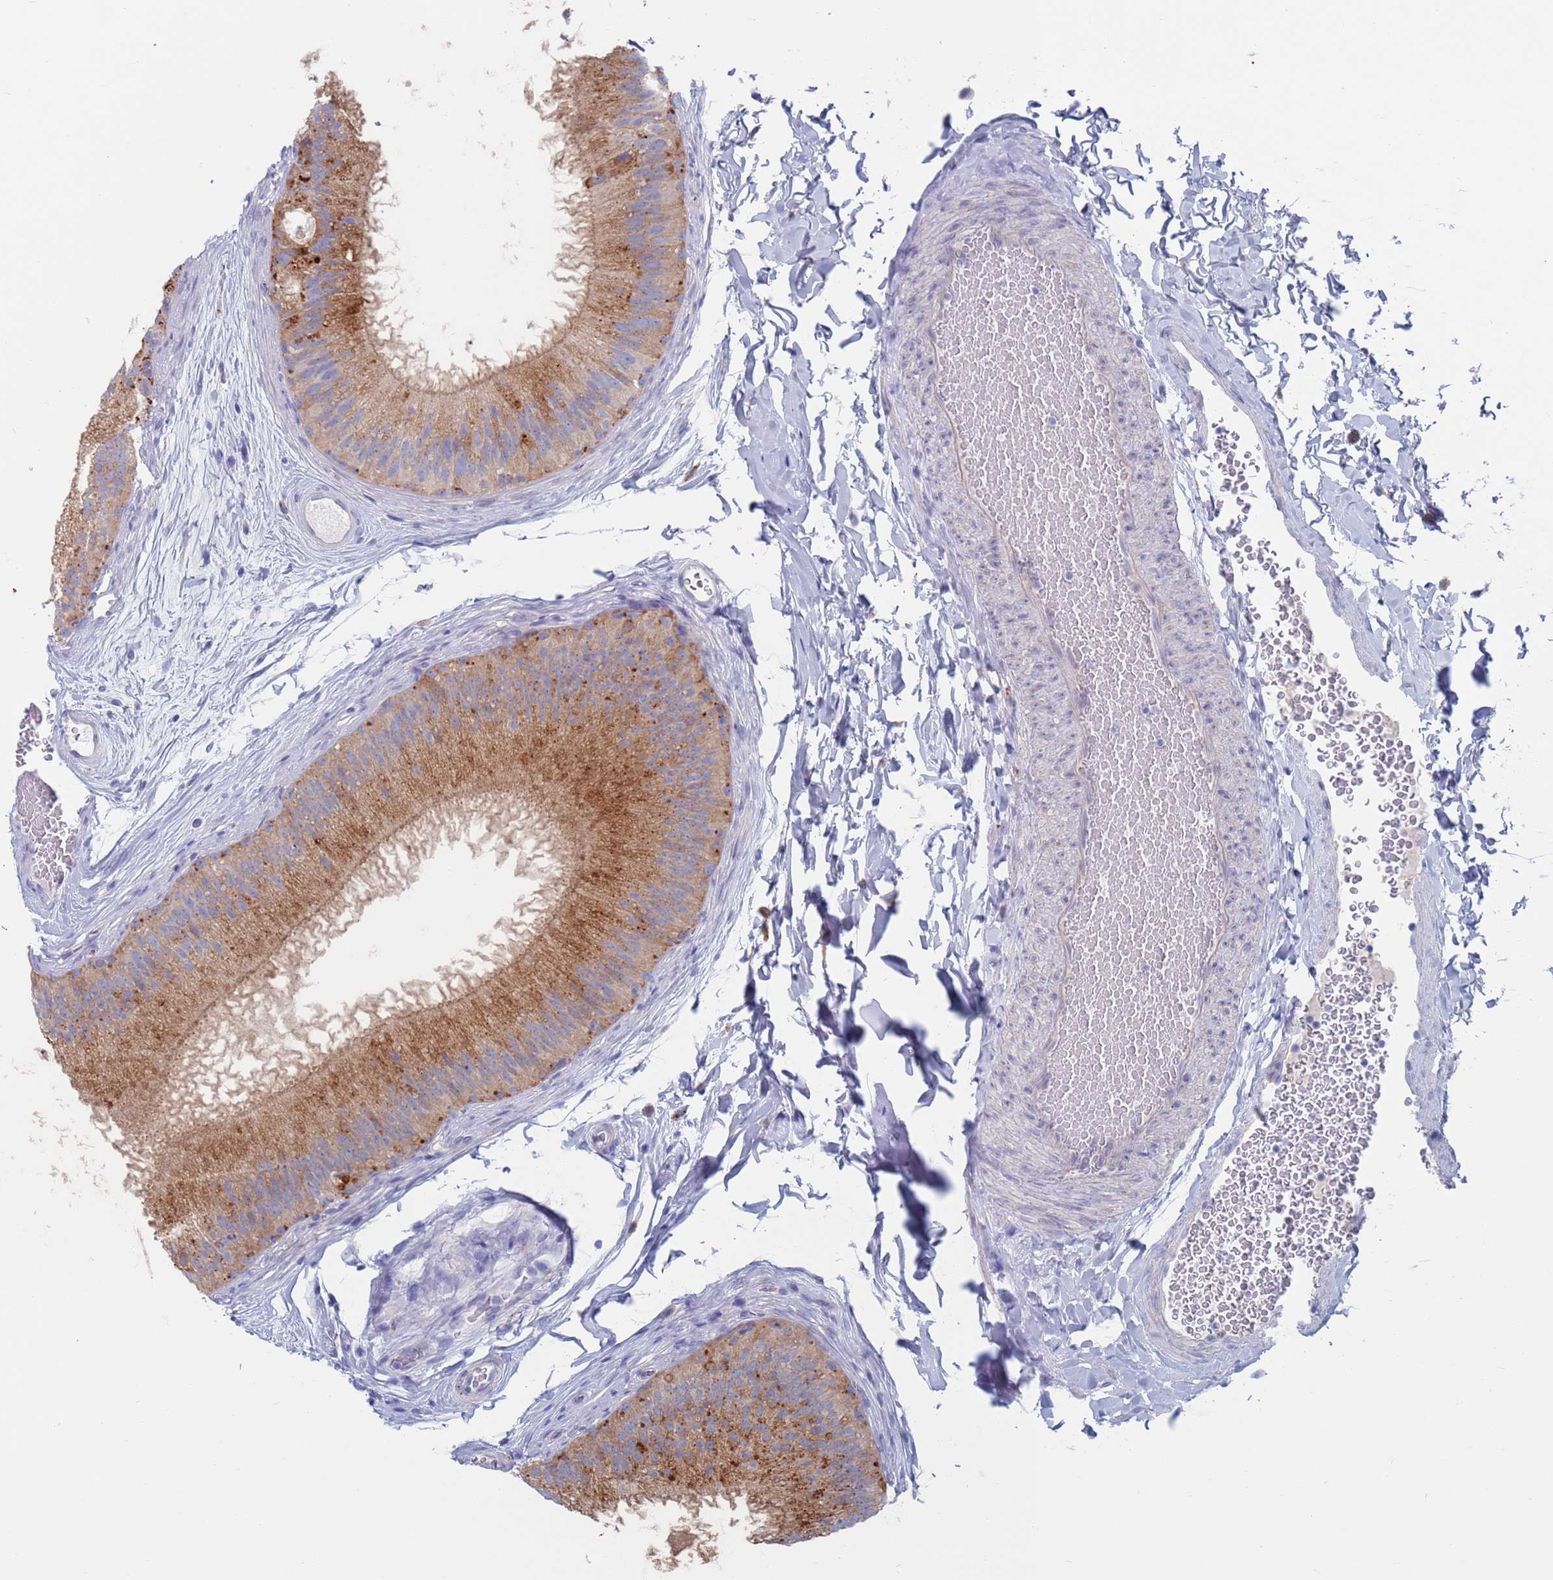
{"staining": {"intensity": "strong", "quantity": "25%-75%", "location": "cytoplasmic/membranous"}, "tissue": "epididymis", "cell_type": "Glandular cells", "image_type": "normal", "snomed": [{"axis": "morphology", "description": "Normal tissue, NOS"}, {"axis": "topography", "description": "Epididymis"}], "caption": "This image reveals IHC staining of benign epididymis, with high strong cytoplasmic/membranous positivity in about 25%-75% of glandular cells.", "gene": "FUCA1", "patient": {"sex": "male", "age": 45}}